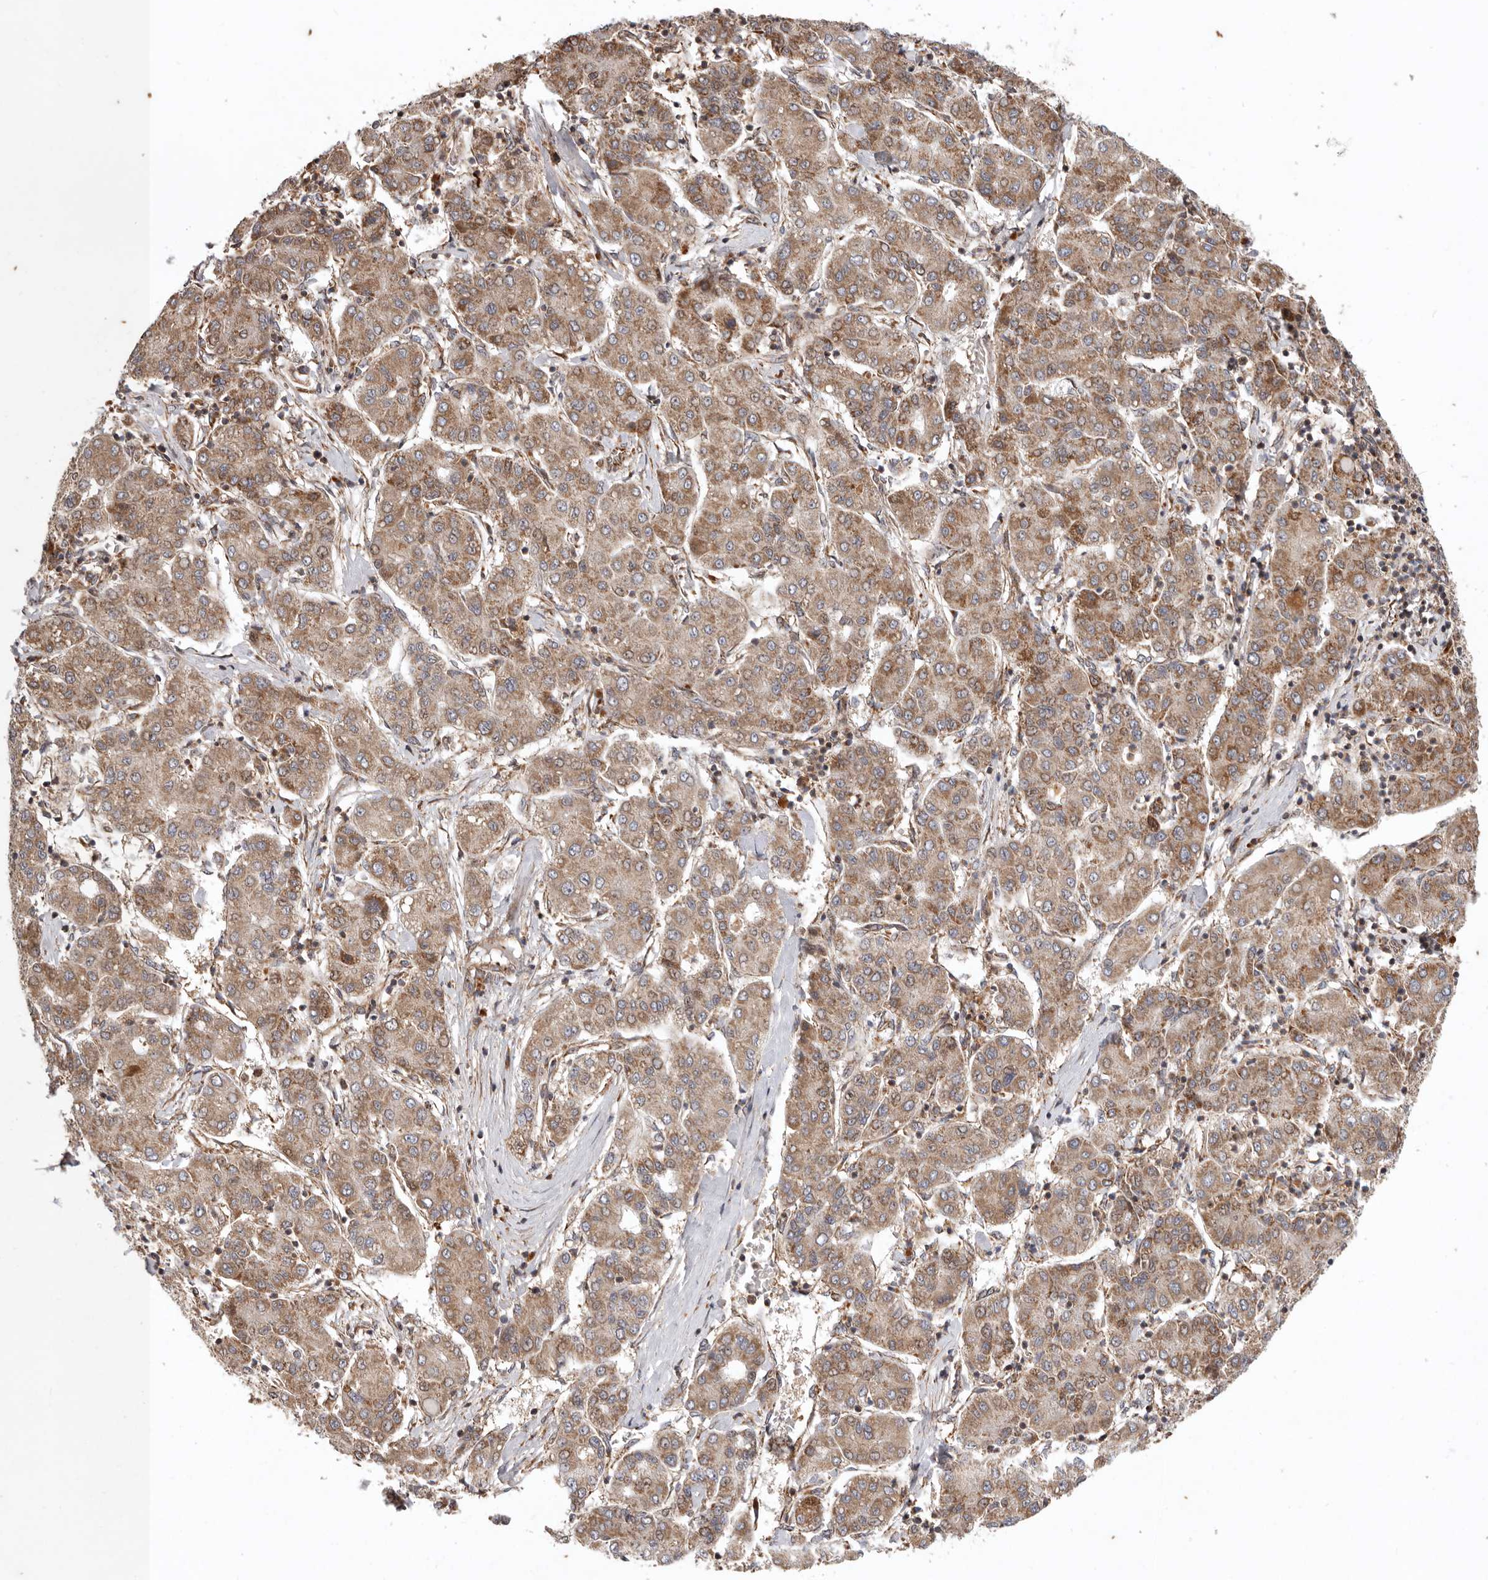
{"staining": {"intensity": "moderate", "quantity": ">75%", "location": "cytoplasmic/membranous"}, "tissue": "liver cancer", "cell_type": "Tumor cells", "image_type": "cancer", "snomed": [{"axis": "morphology", "description": "Carcinoma, Hepatocellular, NOS"}, {"axis": "topography", "description": "Liver"}], "caption": "This is a micrograph of immunohistochemistry (IHC) staining of liver cancer (hepatocellular carcinoma), which shows moderate expression in the cytoplasmic/membranous of tumor cells.", "gene": "MRPS10", "patient": {"sex": "male", "age": 65}}